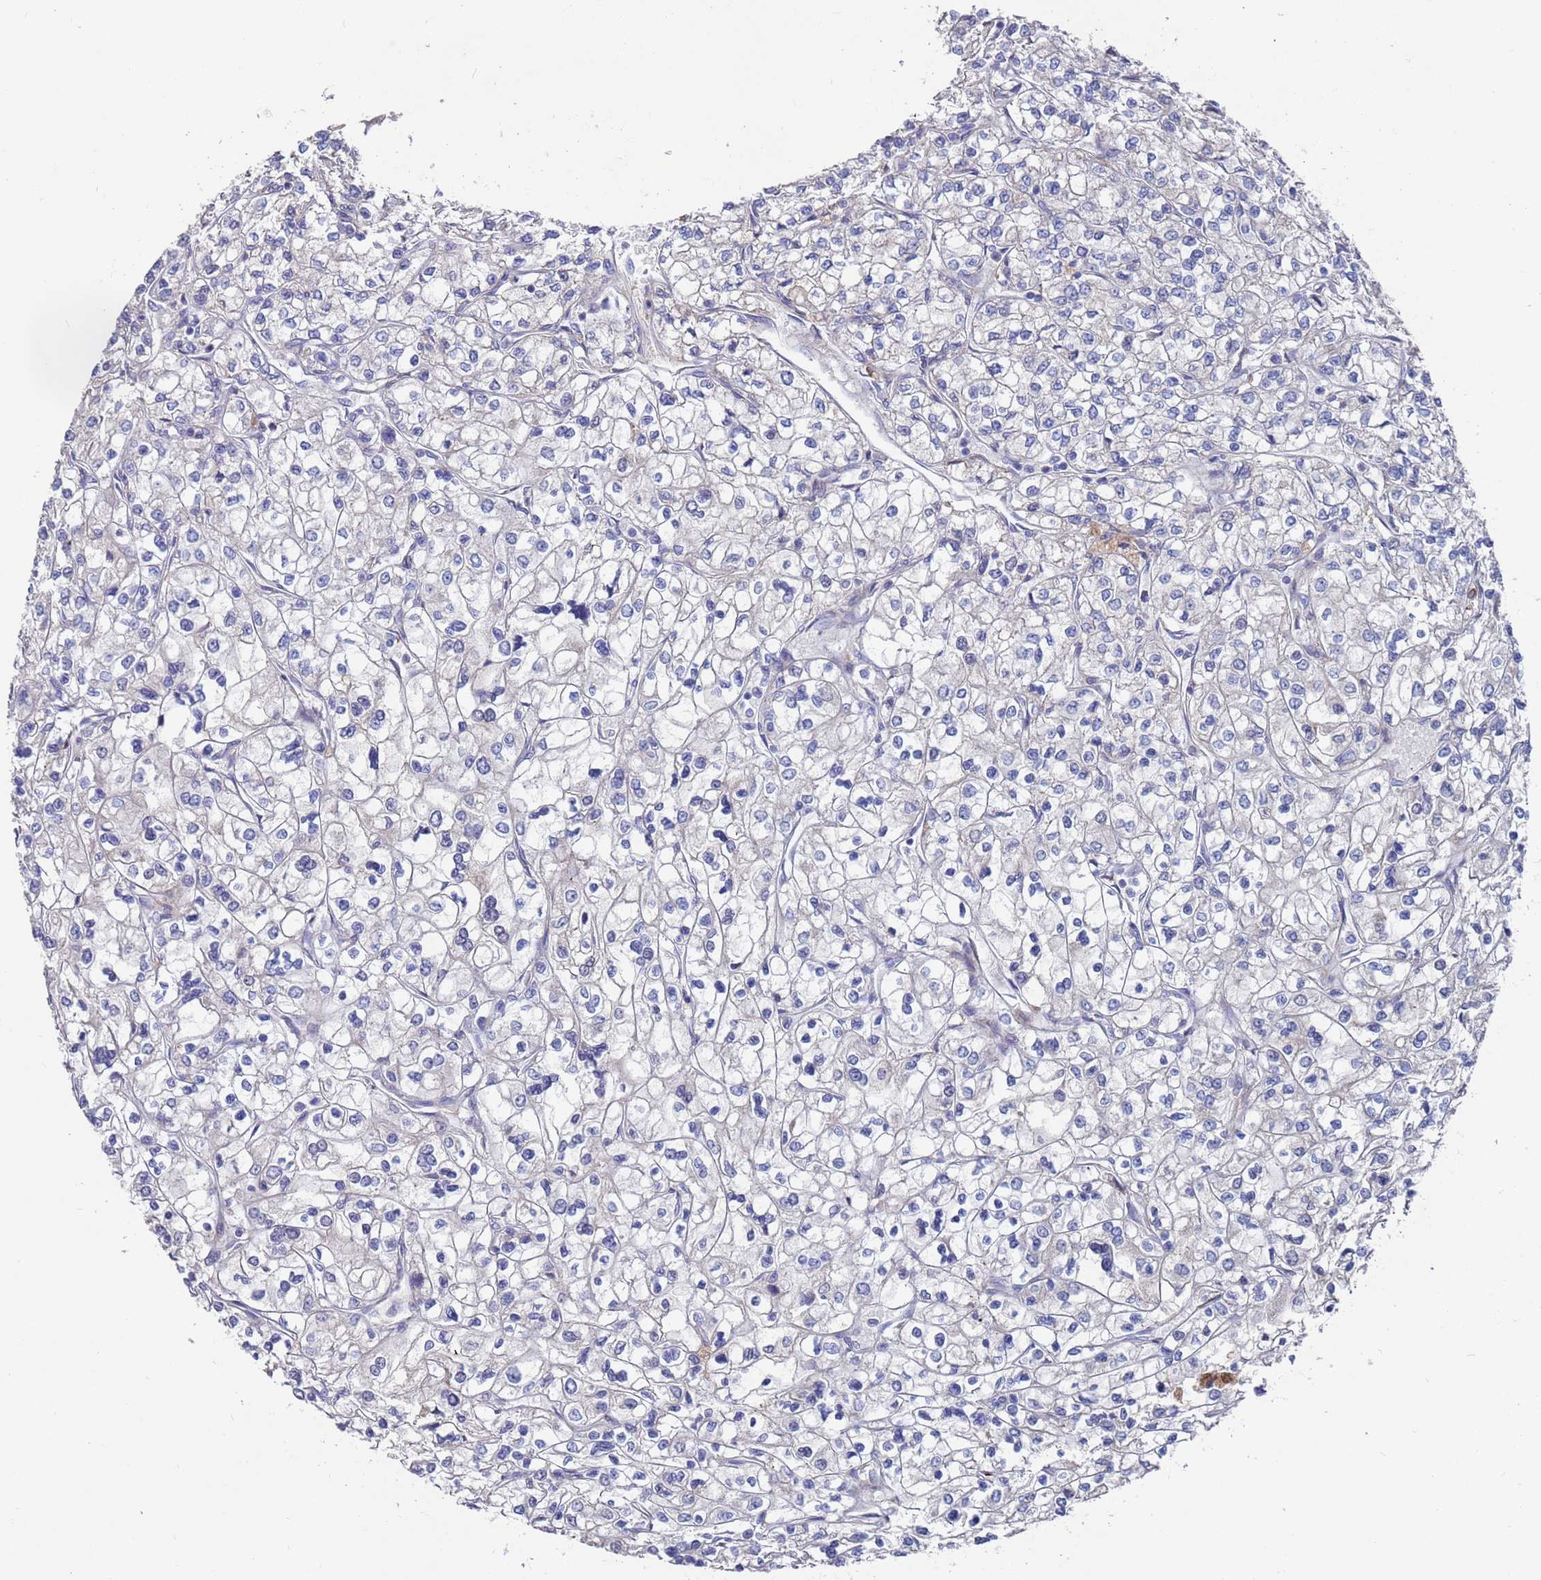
{"staining": {"intensity": "negative", "quantity": "none", "location": "none"}, "tissue": "renal cancer", "cell_type": "Tumor cells", "image_type": "cancer", "snomed": [{"axis": "morphology", "description": "Adenocarcinoma, NOS"}, {"axis": "topography", "description": "Kidney"}], "caption": "A high-resolution micrograph shows immunohistochemistry staining of renal cancer, which exhibits no significant positivity in tumor cells.", "gene": "FBXO27", "patient": {"sex": "male", "age": 80}}